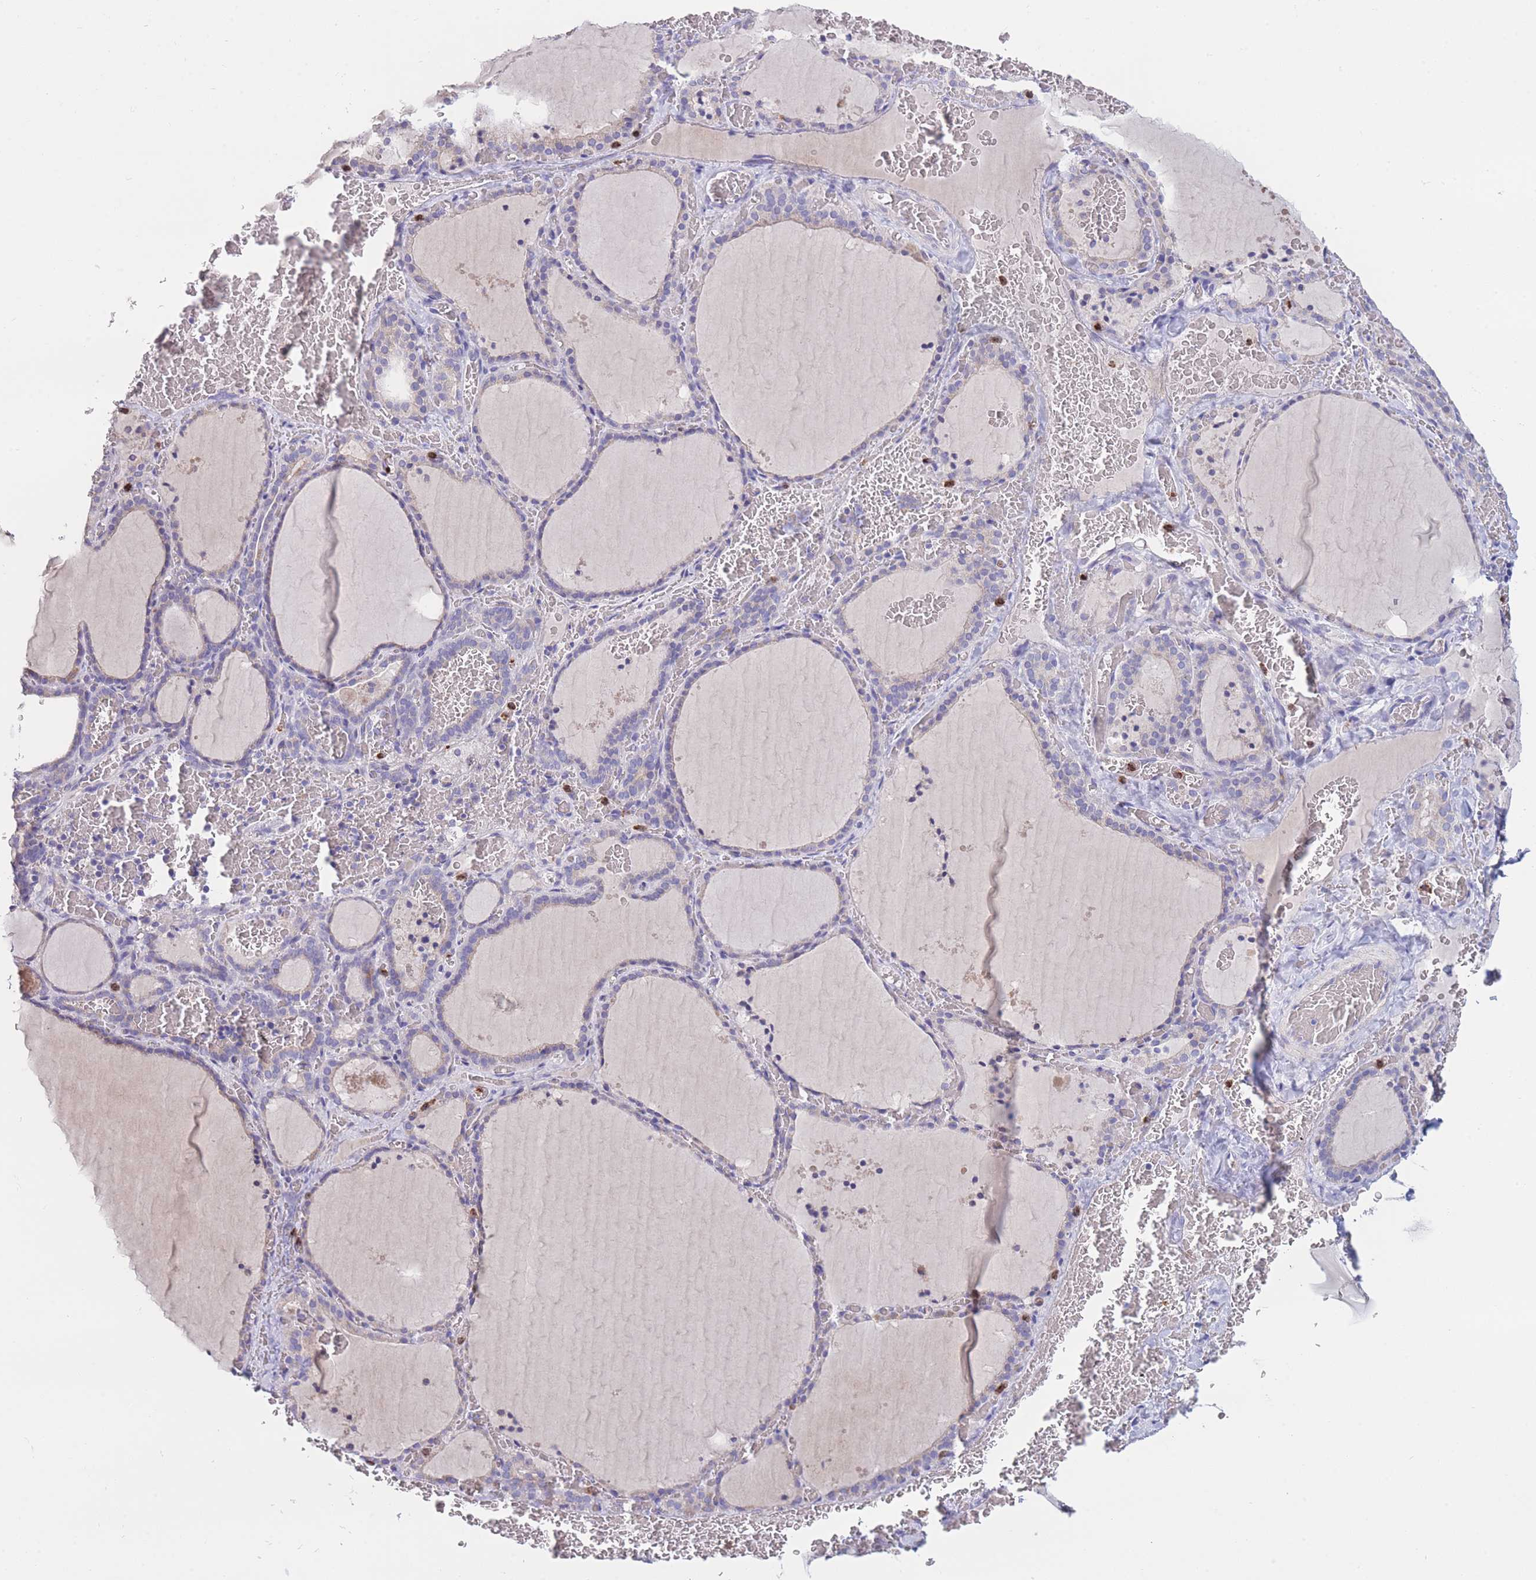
{"staining": {"intensity": "weak", "quantity": "<25%", "location": "cytoplasmic/membranous"}, "tissue": "thyroid gland", "cell_type": "Glandular cells", "image_type": "normal", "snomed": [{"axis": "morphology", "description": "Normal tissue, NOS"}, {"axis": "topography", "description": "Thyroid gland"}], "caption": "Immunohistochemistry (IHC) micrograph of normal thyroid gland stained for a protein (brown), which demonstrates no staining in glandular cells.", "gene": "CENPM", "patient": {"sex": "female", "age": 39}}